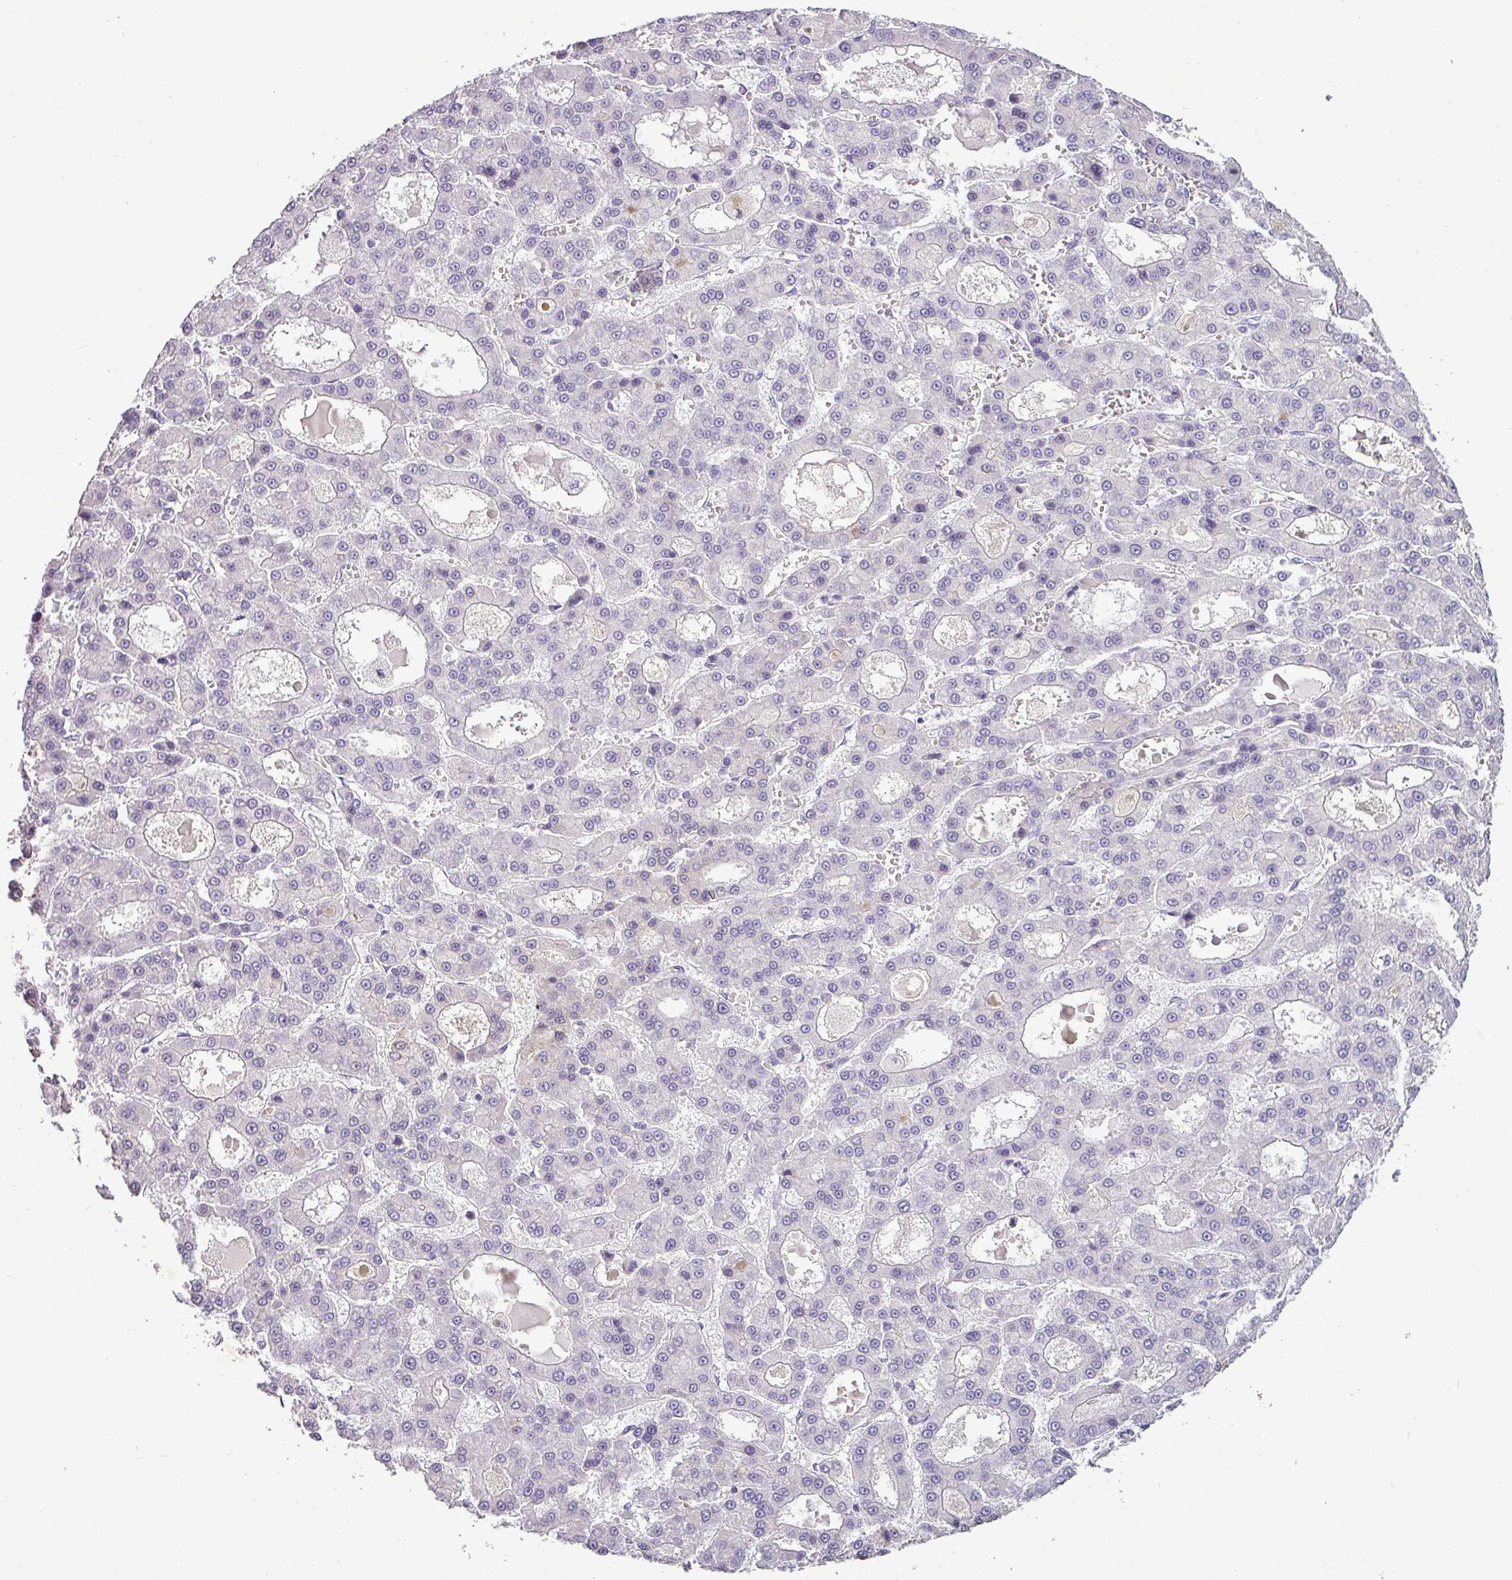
{"staining": {"intensity": "negative", "quantity": "none", "location": "none"}, "tissue": "liver cancer", "cell_type": "Tumor cells", "image_type": "cancer", "snomed": [{"axis": "morphology", "description": "Carcinoma, Hepatocellular, NOS"}, {"axis": "topography", "description": "Liver"}], "caption": "An image of human liver cancer (hepatocellular carcinoma) is negative for staining in tumor cells. (Stains: DAB (3,3'-diaminobenzidine) IHC with hematoxylin counter stain, Microscopy: brightfield microscopy at high magnification).", "gene": "TMEM91", "patient": {"sex": "male", "age": 70}}